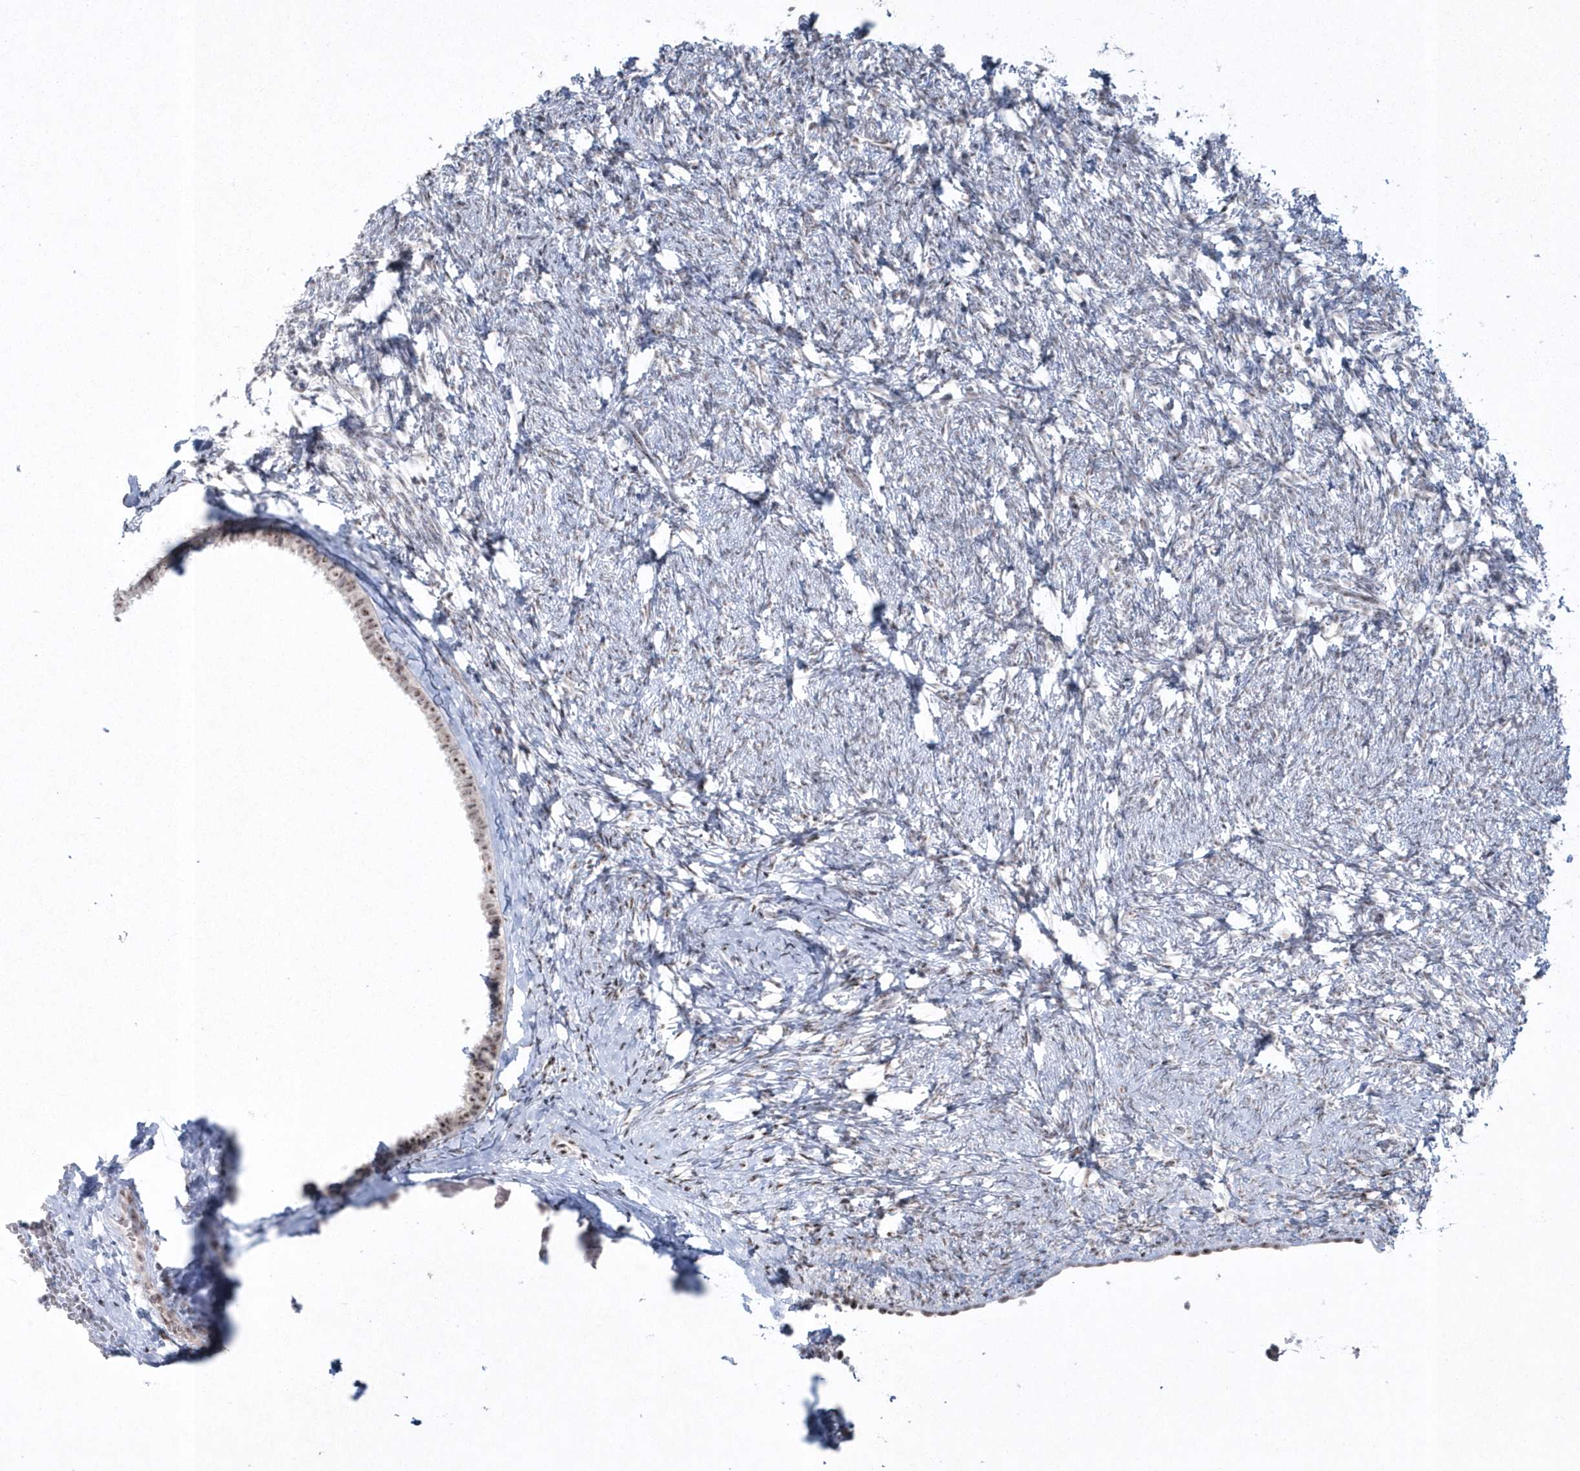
{"staining": {"intensity": "moderate", "quantity": ">75%", "location": "nuclear"}, "tissue": "ovary", "cell_type": "Follicle cells", "image_type": "normal", "snomed": [{"axis": "morphology", "description": "Normal tissue, NOS"}, {"axis": "topography", "description": "Ovary"}], "caption": "Protein analysis of normal ovary displays moderate nuclear expression in approximately >75% of follicle cells. Nuclei are stained in blue.", "gene": "KDM6B", "patient": {"sex": "female", "age": 60}}